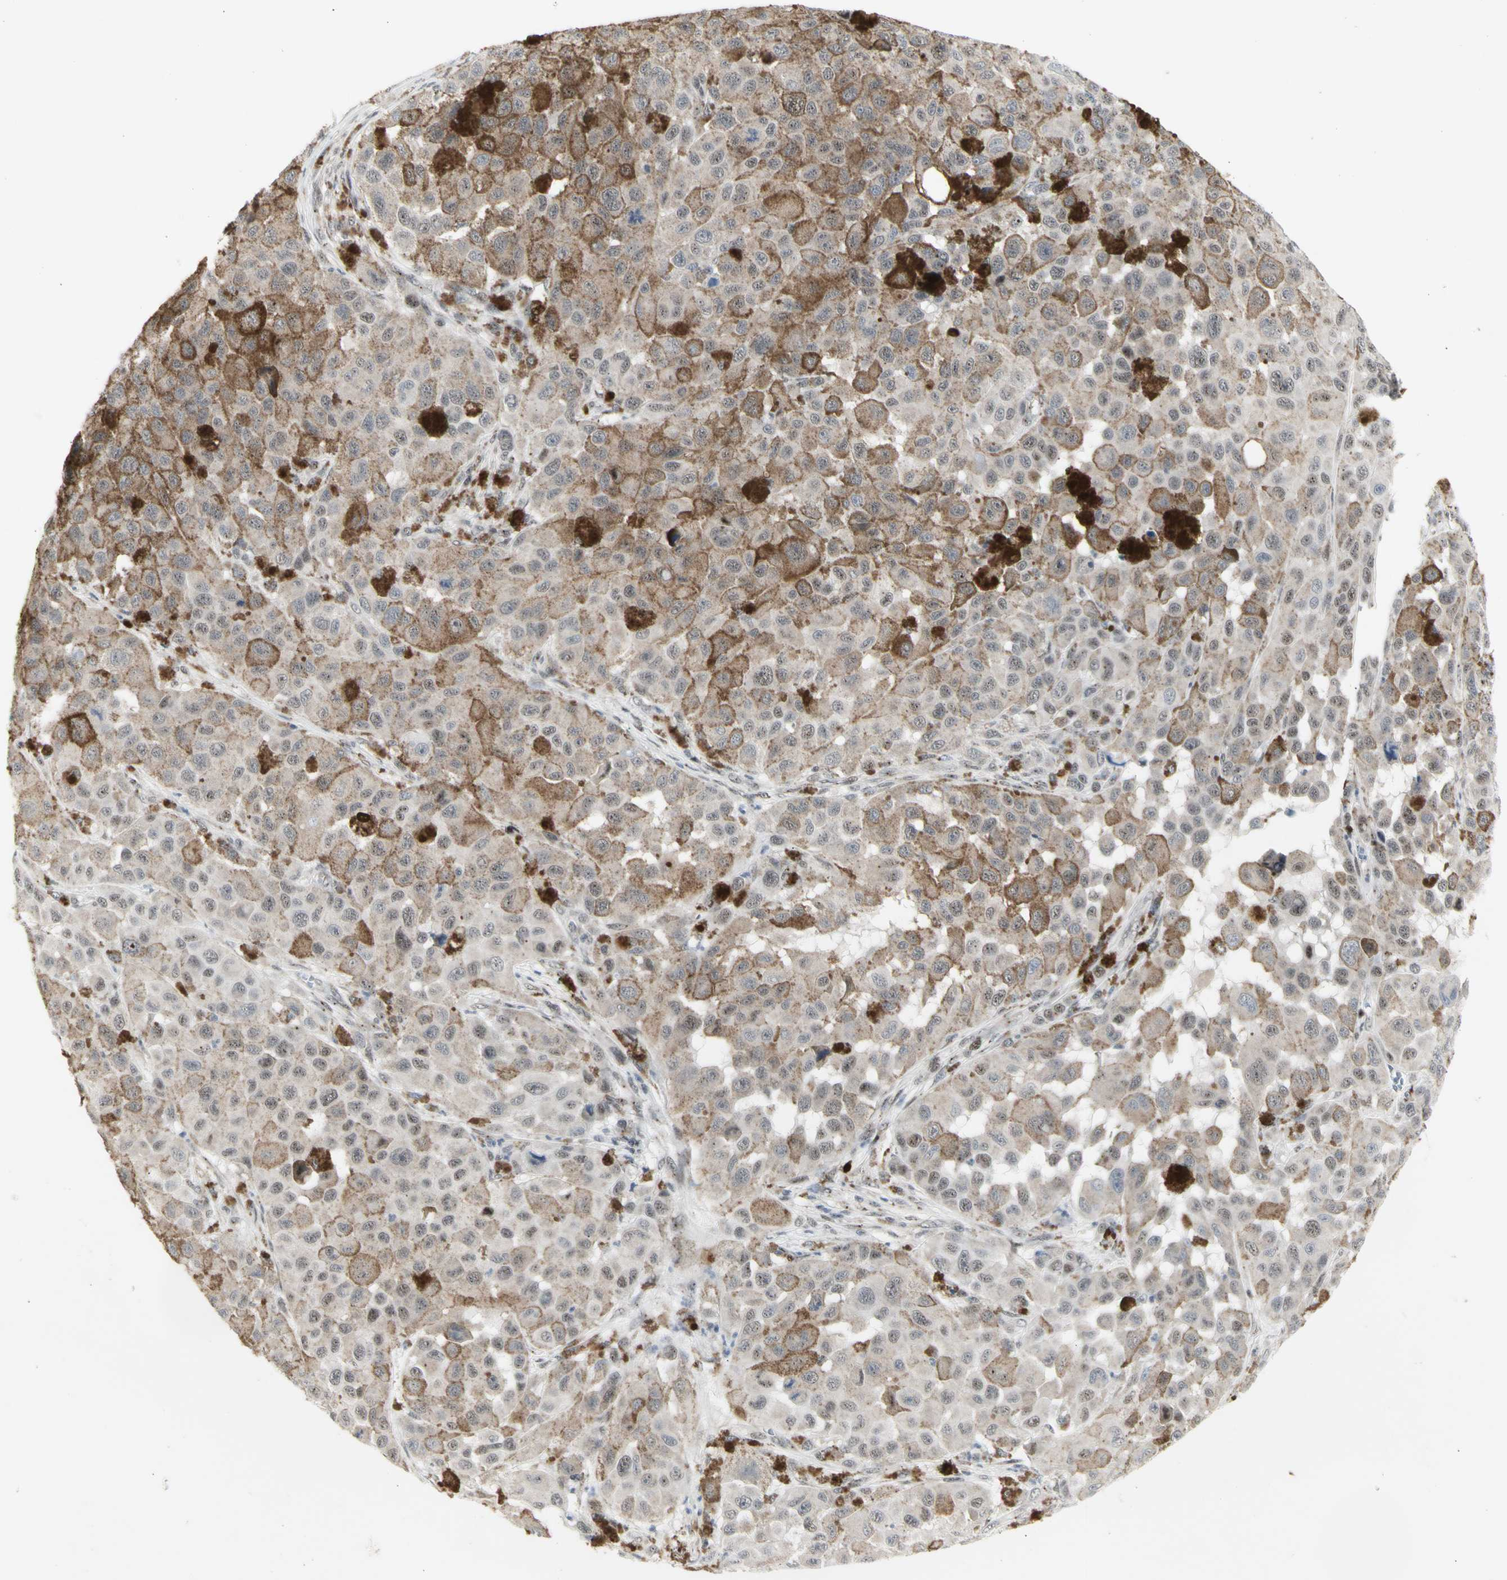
{"staining": {"intensity": "weak", "quantity": ">75%", "location": "cytoplasmic/membranous"}, "tissue": "melanoma", "cell_type": "Tumor cells", "image_type": "cancer", "snomed": [{"axis": "morphology", "description": "Malignant melanoma, NOS"}, {"axis": "topography", "description": "Skin"}], "caption": "Immunohistochemistry (IHC) photomicrograph of neoplastic tissue: melanoma stained using immunohistochemistry demonstrates low levels of weak protein expression localized specifically in the cytoplasmic/membranous of tumor cells, appearing as a cytoplasmic/membranous brown color.", "gene": "DHRS7B", "patient": {"sex": "male", "age": 96}}